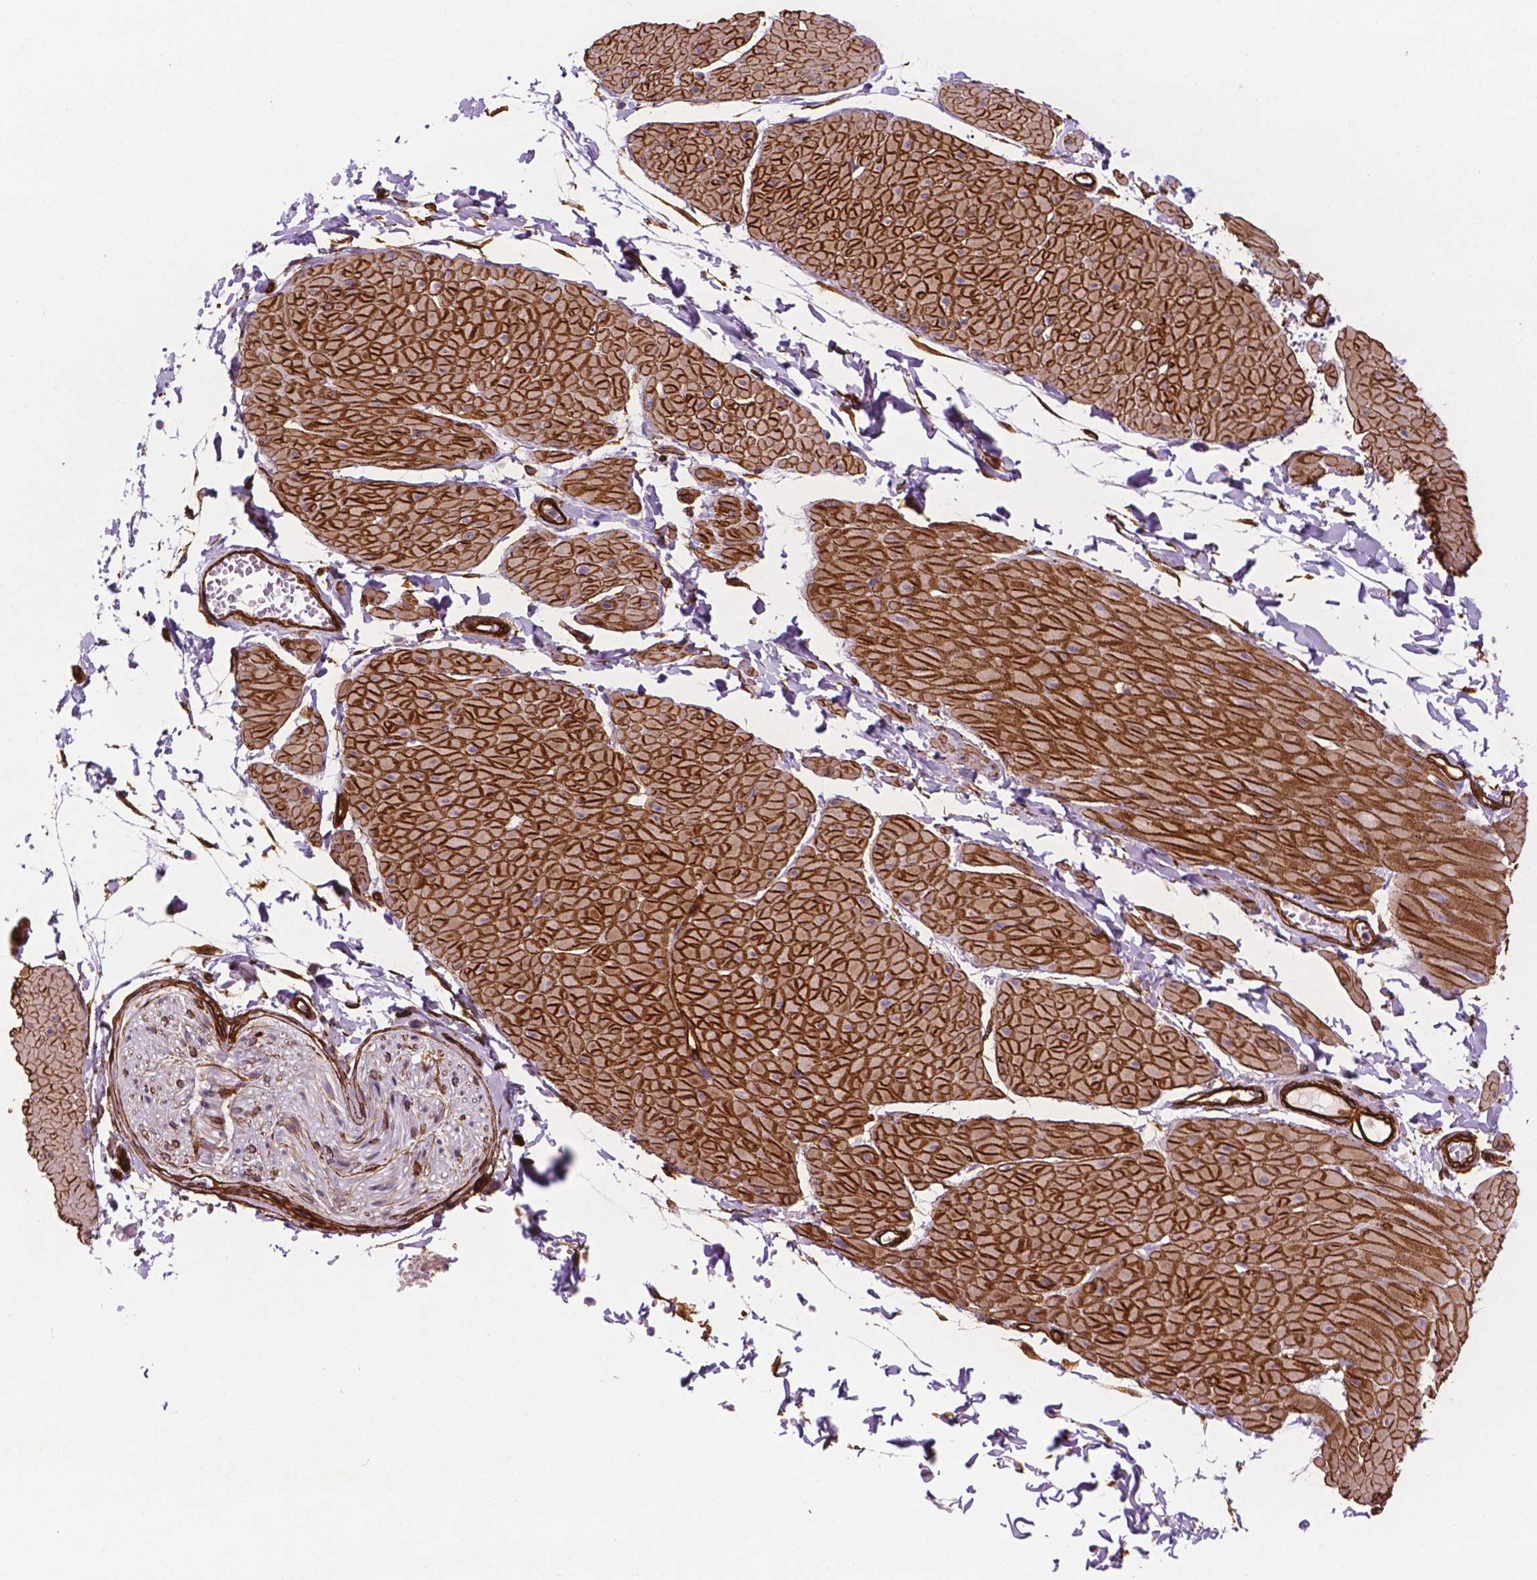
{"staining": {"intensity": "moderate", "quantity": "<25%", "location": "cytoplasmic/membranous,nuclear"}, "tissue": "adipose tissue", "cell_type": "Adipocytes", "image_type": "normal", "snomed": [{"axis": "morphology", "description": "Normal tissue, NOS"}, {"axis": "topography", "description": "Smooth muscle"}, {"axis": "topography", "description": "Peripheral nerve tissue"}], "caption": "The immunohistochemical stain highlights moderate cytoplasmic/membranous,nuclear staining in adipocytes of unremarkable adipose tissue.", "gene": "EGFL8", "patient": {"sex": "male", "age": 58}}